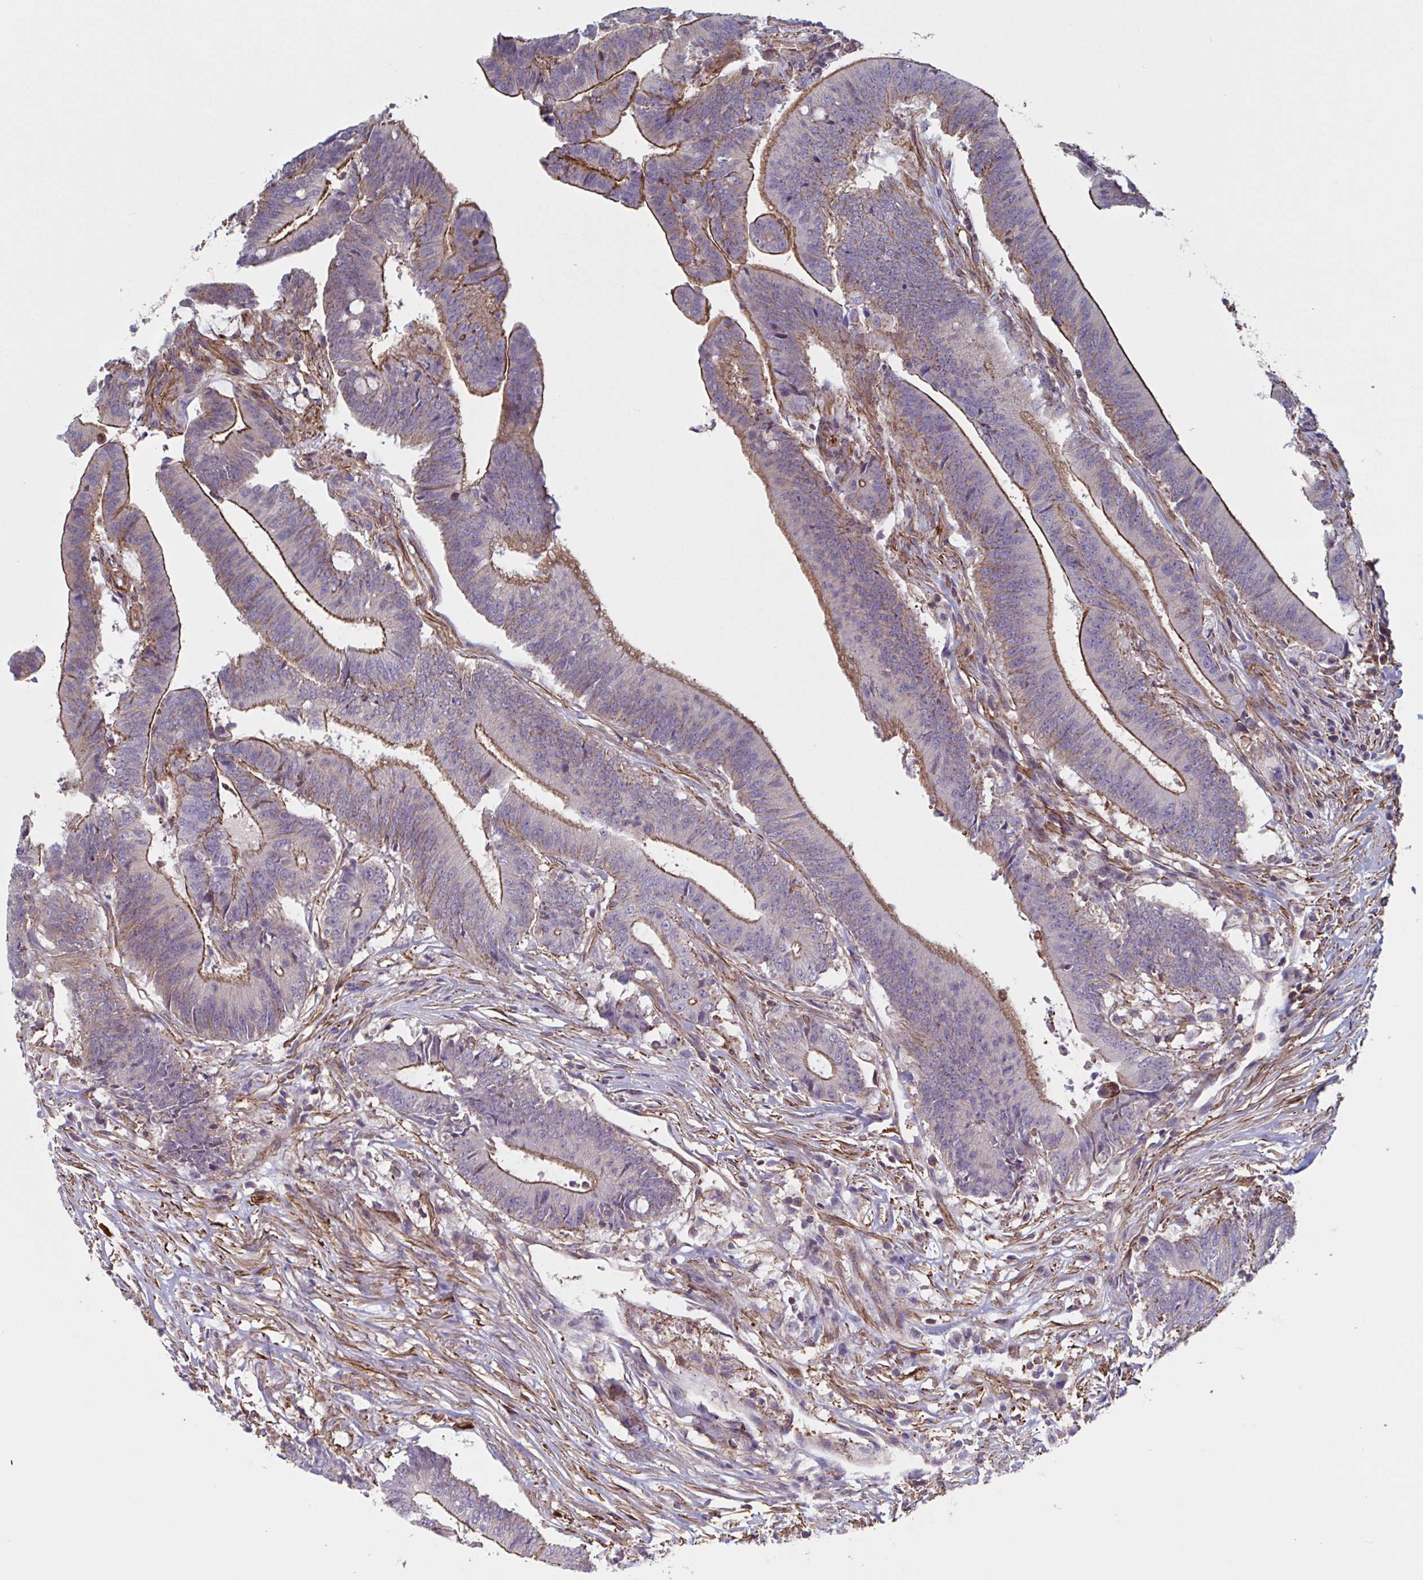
{"staining": {"intensity": "strong", "quantity": "25%-75%", "location": "cytoplasmic/membranous"}, "tissue": "colorectal cancer", "cell_type": "Tumor cells", "image_type": "cancer", "snomed": [{"axis": "morphology", "description": "Adenocarcinoma, NOS"}, {"axis": "topography", "description": "Colon"}], "caption": "A photomicrograph of colorectal adenocarcinoma stained for a protein demonstrates strong cytoplasmic/membranous brown staining in tumor cells.", "gene": "SHISA7", "patient": {"sex": "female", "age": 43}}